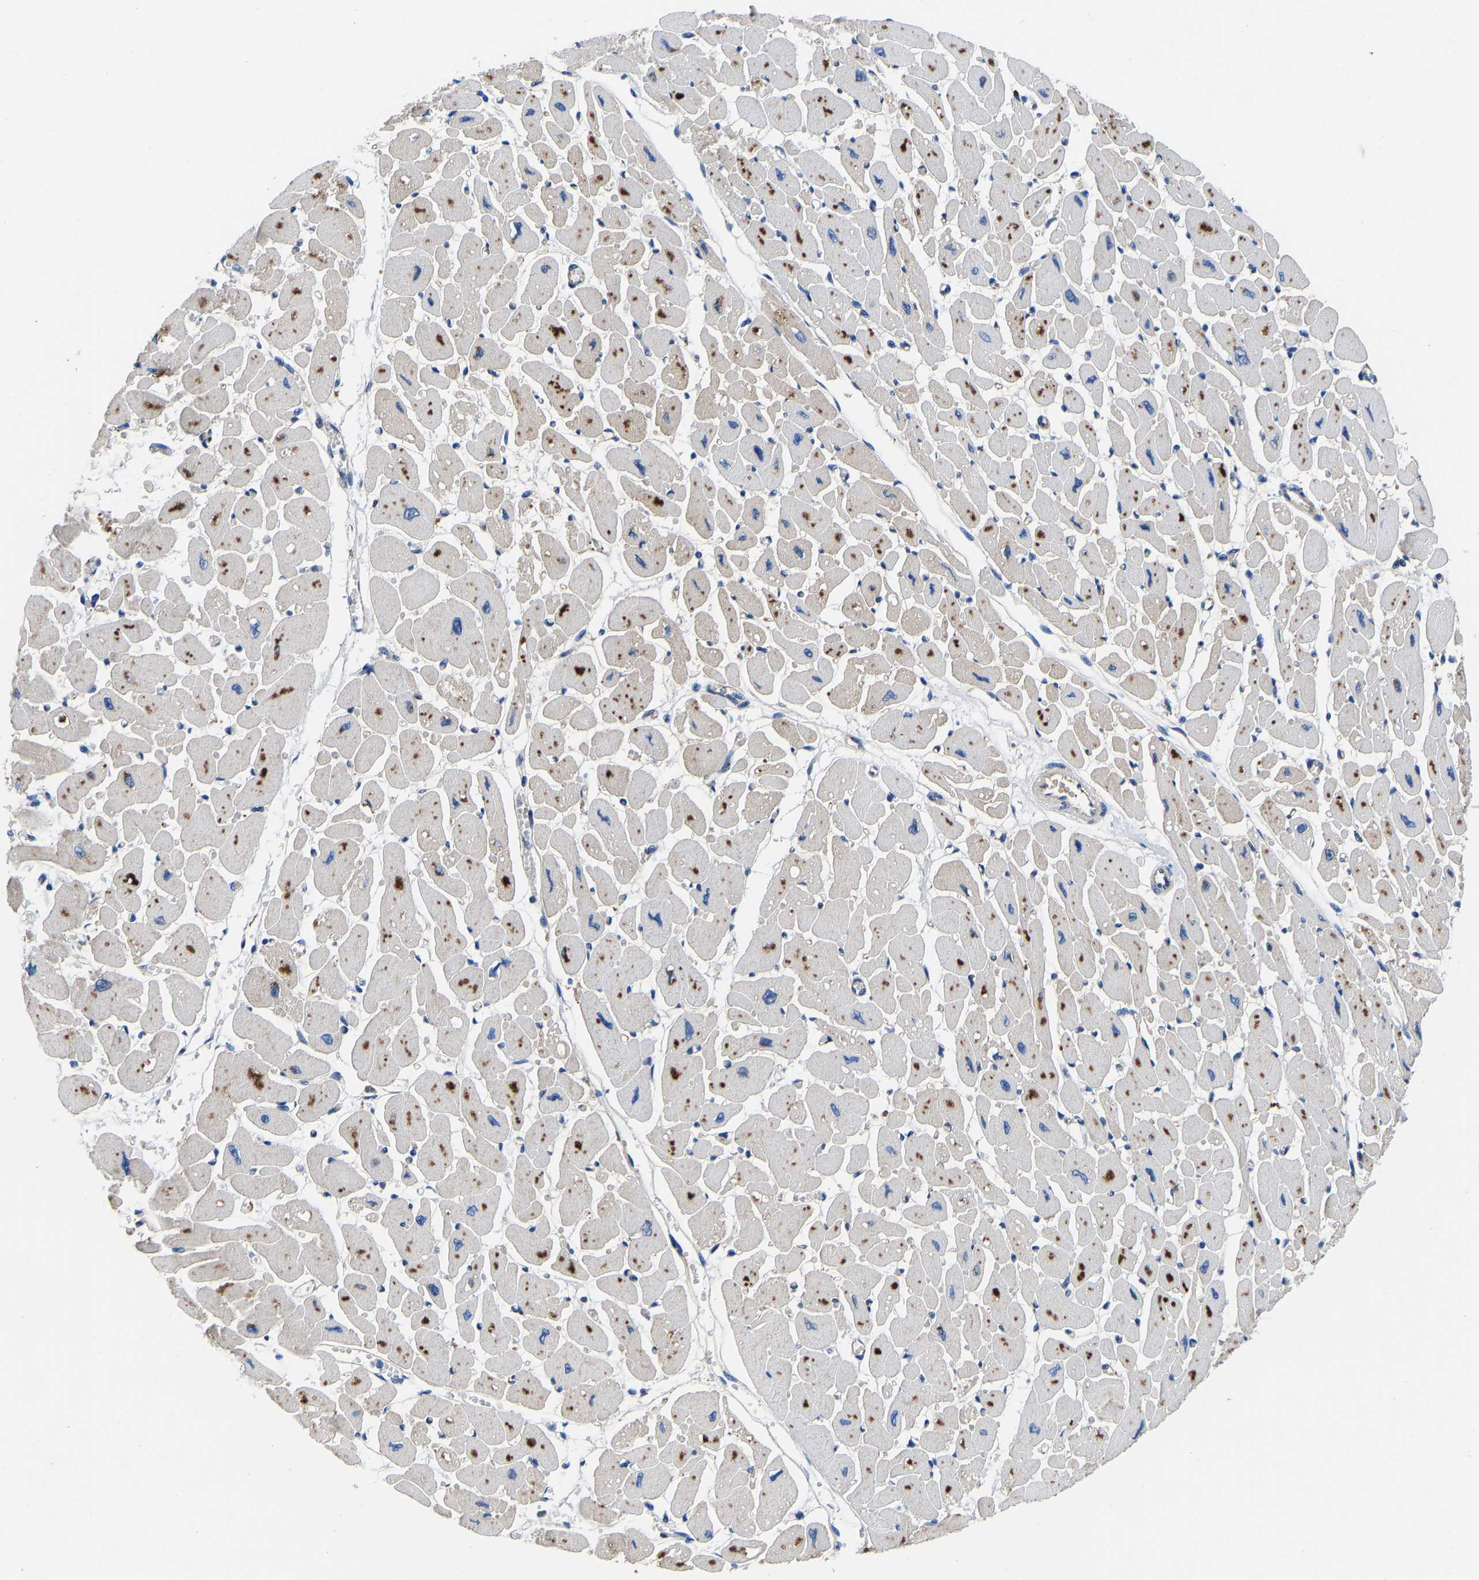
{"staining": {"intensity": "negative", "quantity": "none", "location": "none"}, "tissue": "heart muscle", "cell_type": "Cardiomyocytes", "image_type": "normal", "snomed": [{"axis": "morphology", "description": "Normal tissue, NOS"}, {"axis": "topography", "description": "Heart"}], "caption": "High magnification brightfield microscopy of unremarkable heart muscle stained with DAB (brown) and counterstained with hematoxylin (blue): cardiomyocytes show no significant staining.", "gene": "HSPG2", "patient": {"sex": "female", "age": 54}}